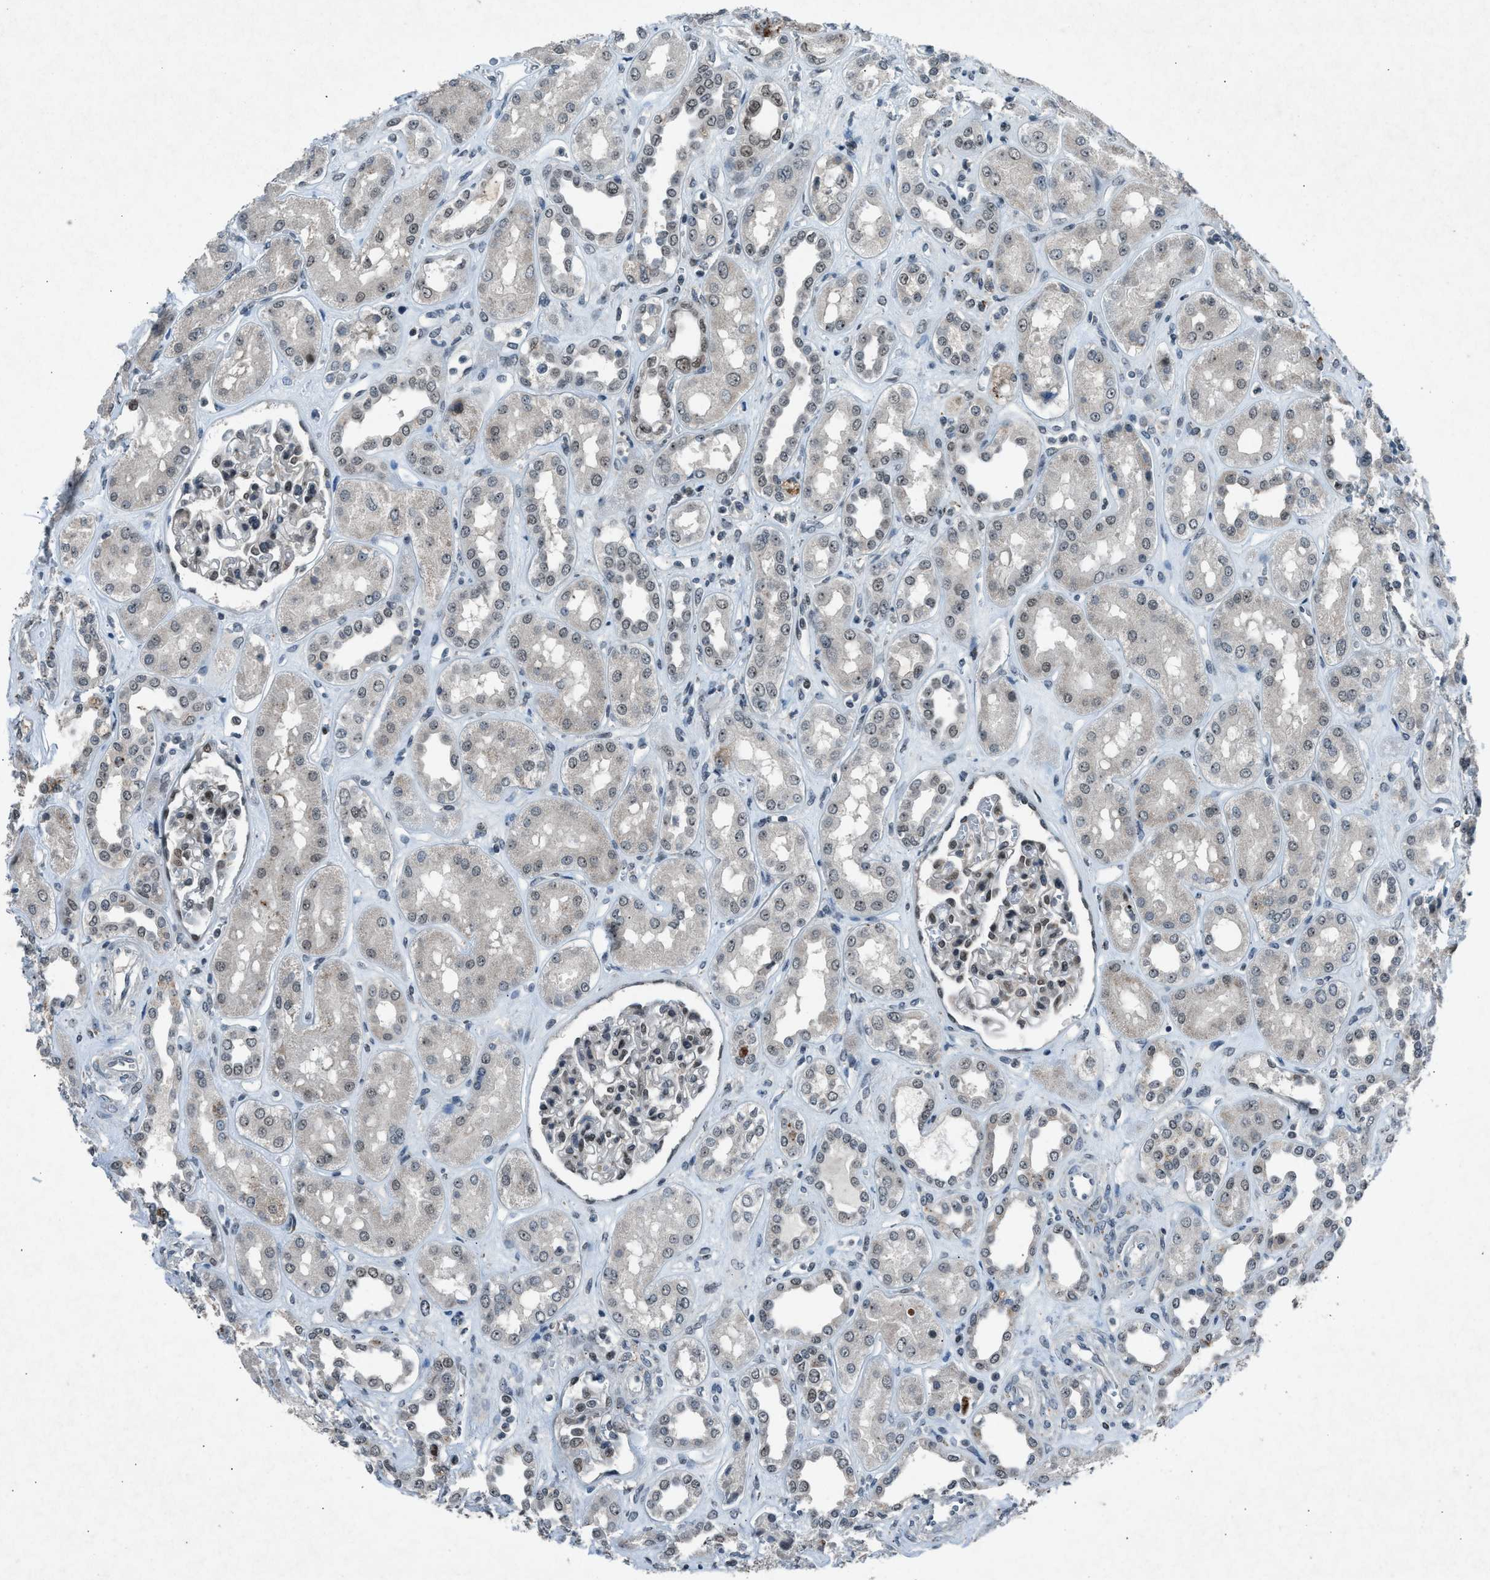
{"staining": {"intensity": "moderate", "quantity": "<25%", "location": "cytoplasmic/membranous,nuclear"}, "tissue": "kidney", "cell_type": "Cells in glomeruli", "image_type": "normal", "snomed": [{"axis": "morphology", "description": "Normal tissue, NOS"}, {"axis": "topography", "description": "Kidney"}], "caption": "Immunohistochemistry image of unremarkable kidney: human kidney stained using immunohistochemistry reveals low levels of moderate protein expression localized specifically in the cytoplasmic/membranous,nuclear of cells in glomeruli, appearing as a cytoplasmic/membranous,nuclear brown color.", "gene": "ADCY1", "patient": {"sex": "male", "age": 59}}